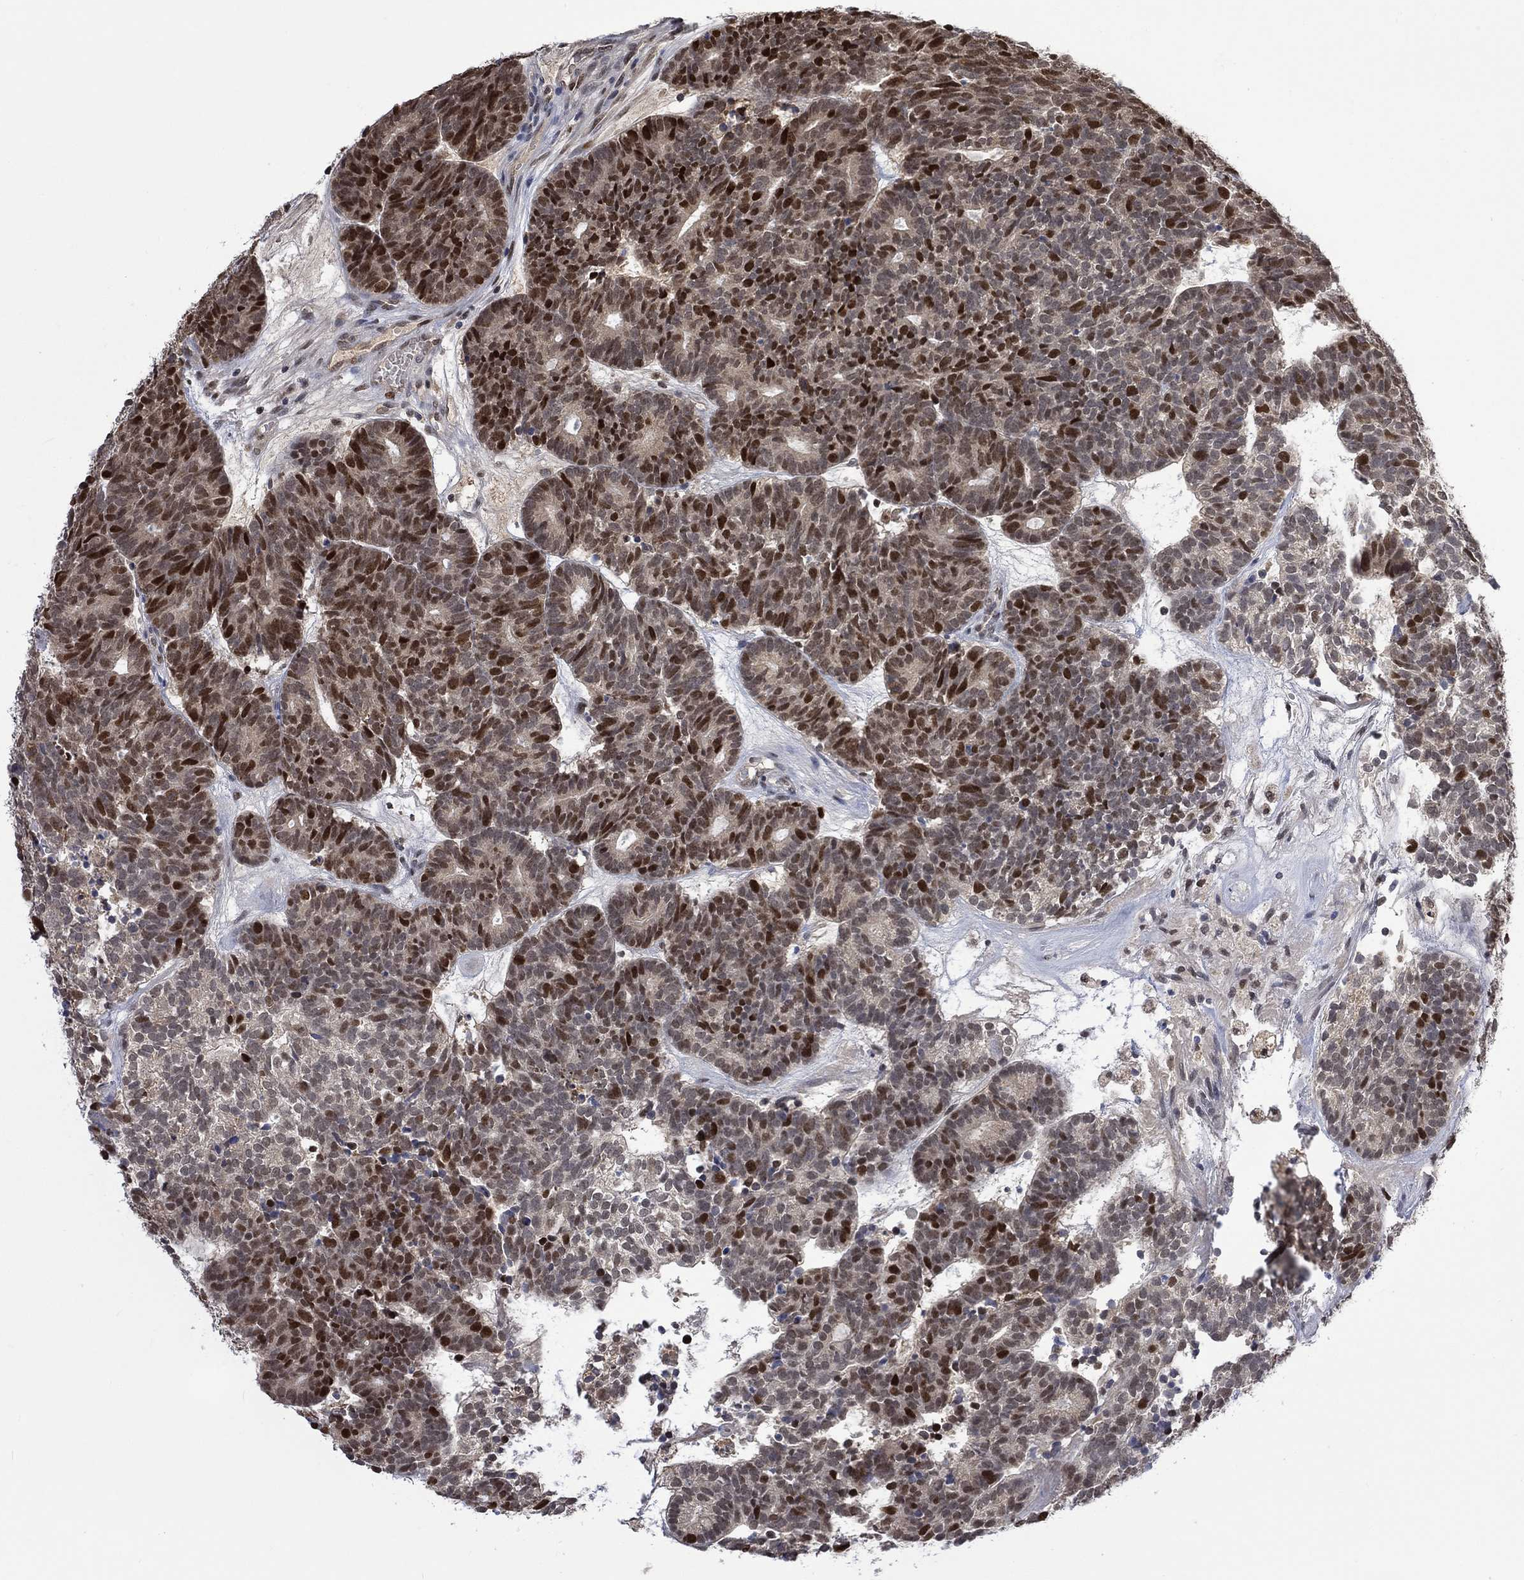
{"staining": {"intensity": "moderate", "quantity": "25%-75%", "location": "nuclear"}, "tissue": "head and neck cancer", "cell_type": "Tumor cells", "image_type": "cancer", "snomed": [{"axis": "morphology", "description": "Adenocarcinoma, NOS"}, {"axis": "topography", "description": "Head-Neck"}], "caption": "An image of human adenocarcinoma (head and neck) stained for a protein displays moderate nuclear brown staining in tumor cells.", "gene": "RAD54L2", "patient": {"sex": "female", "age": 81}}